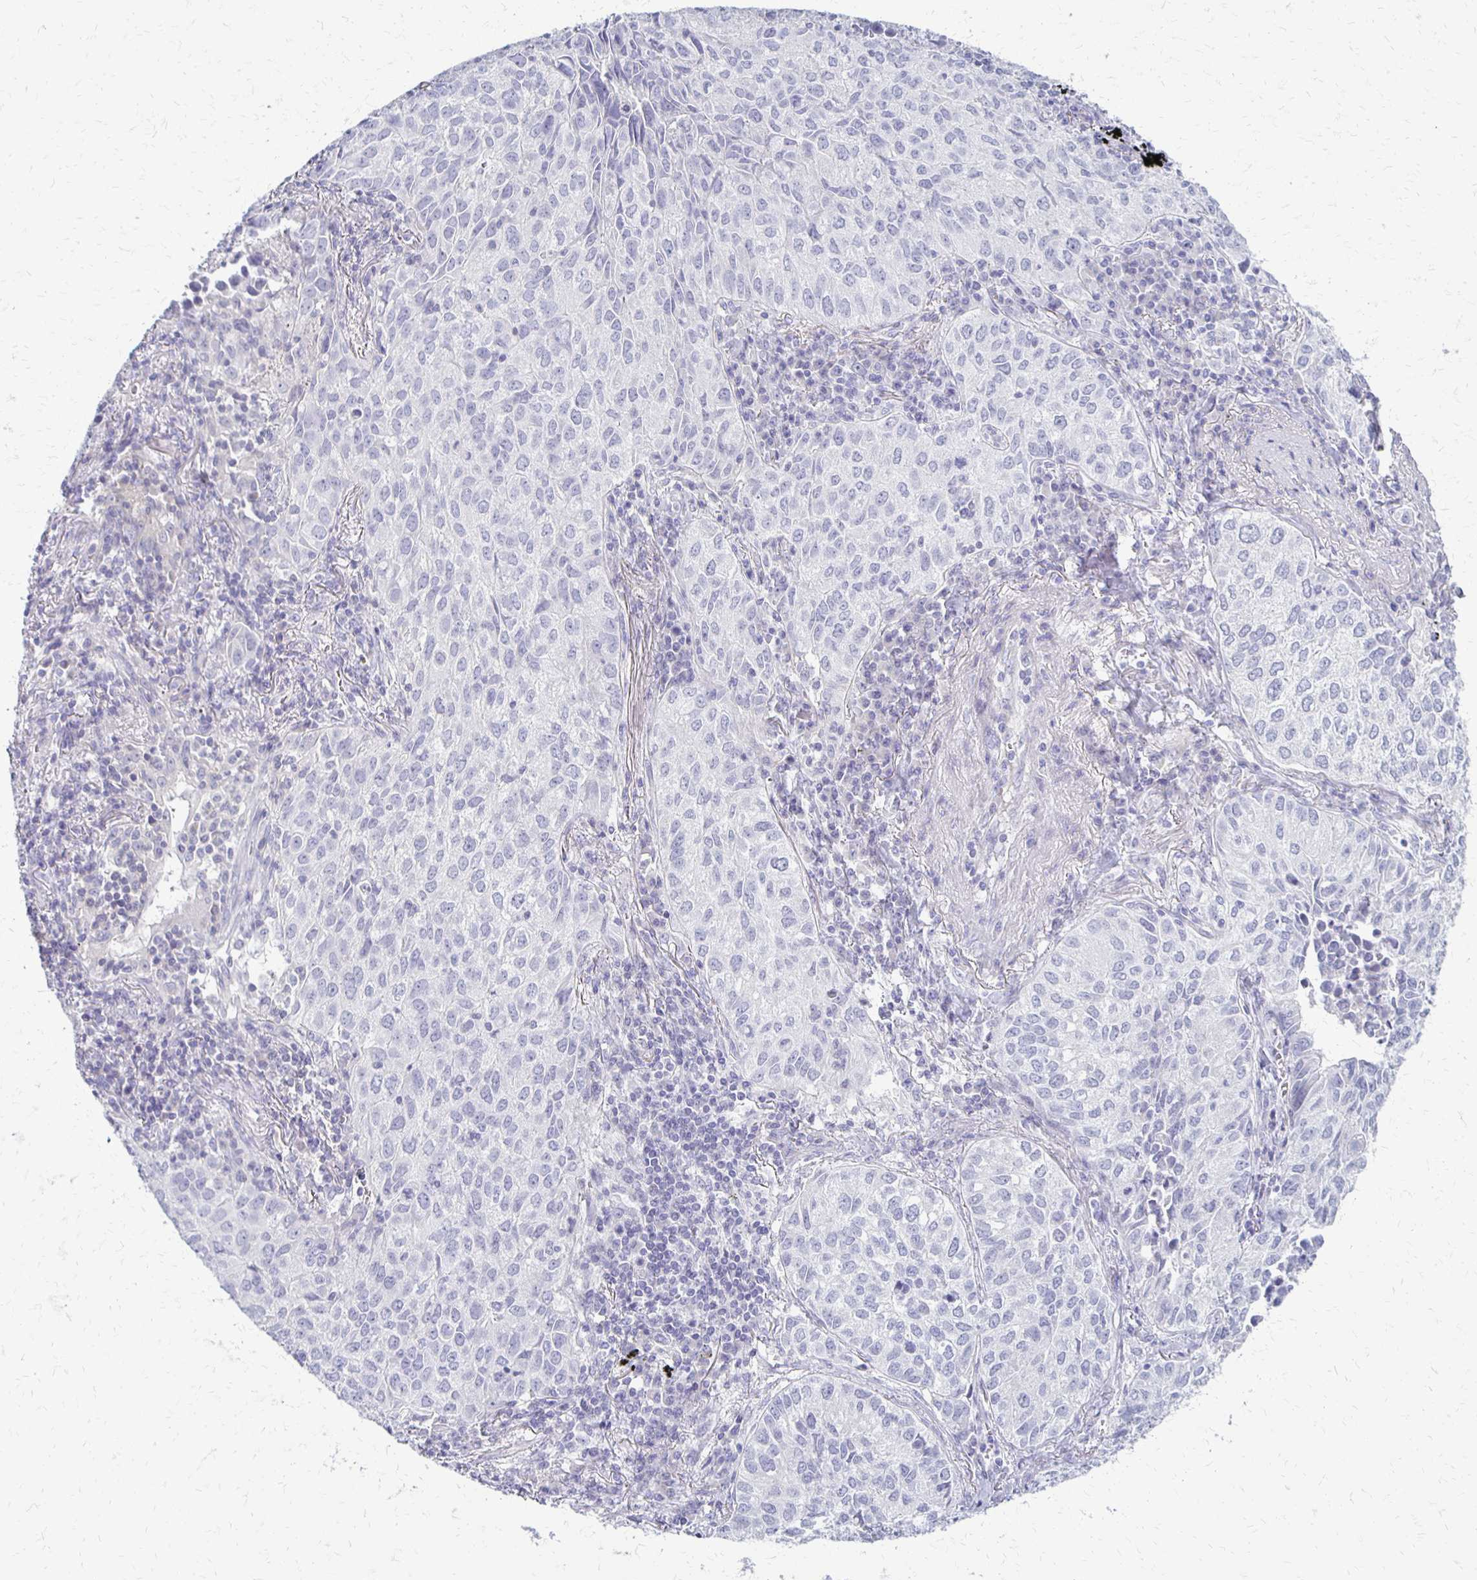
{"staining": {"intensity": "negative", "quantity": "none", "location": "none"}, "tissue": "lung cancer", "cell_type": "Tumor cells", "image_type": "cancer", "snomed": [{"axis": "morphology", "description": "Adenocarcinoma, NOS"}, {"axis": "topography", "description": "Lung"}], "caption": "An image of adenocarcinoma (lung) stained for a protein shows no brown staining in tumor cells.", "gene": "RHOC", "patient": {"sex": "female", "age": 50}}